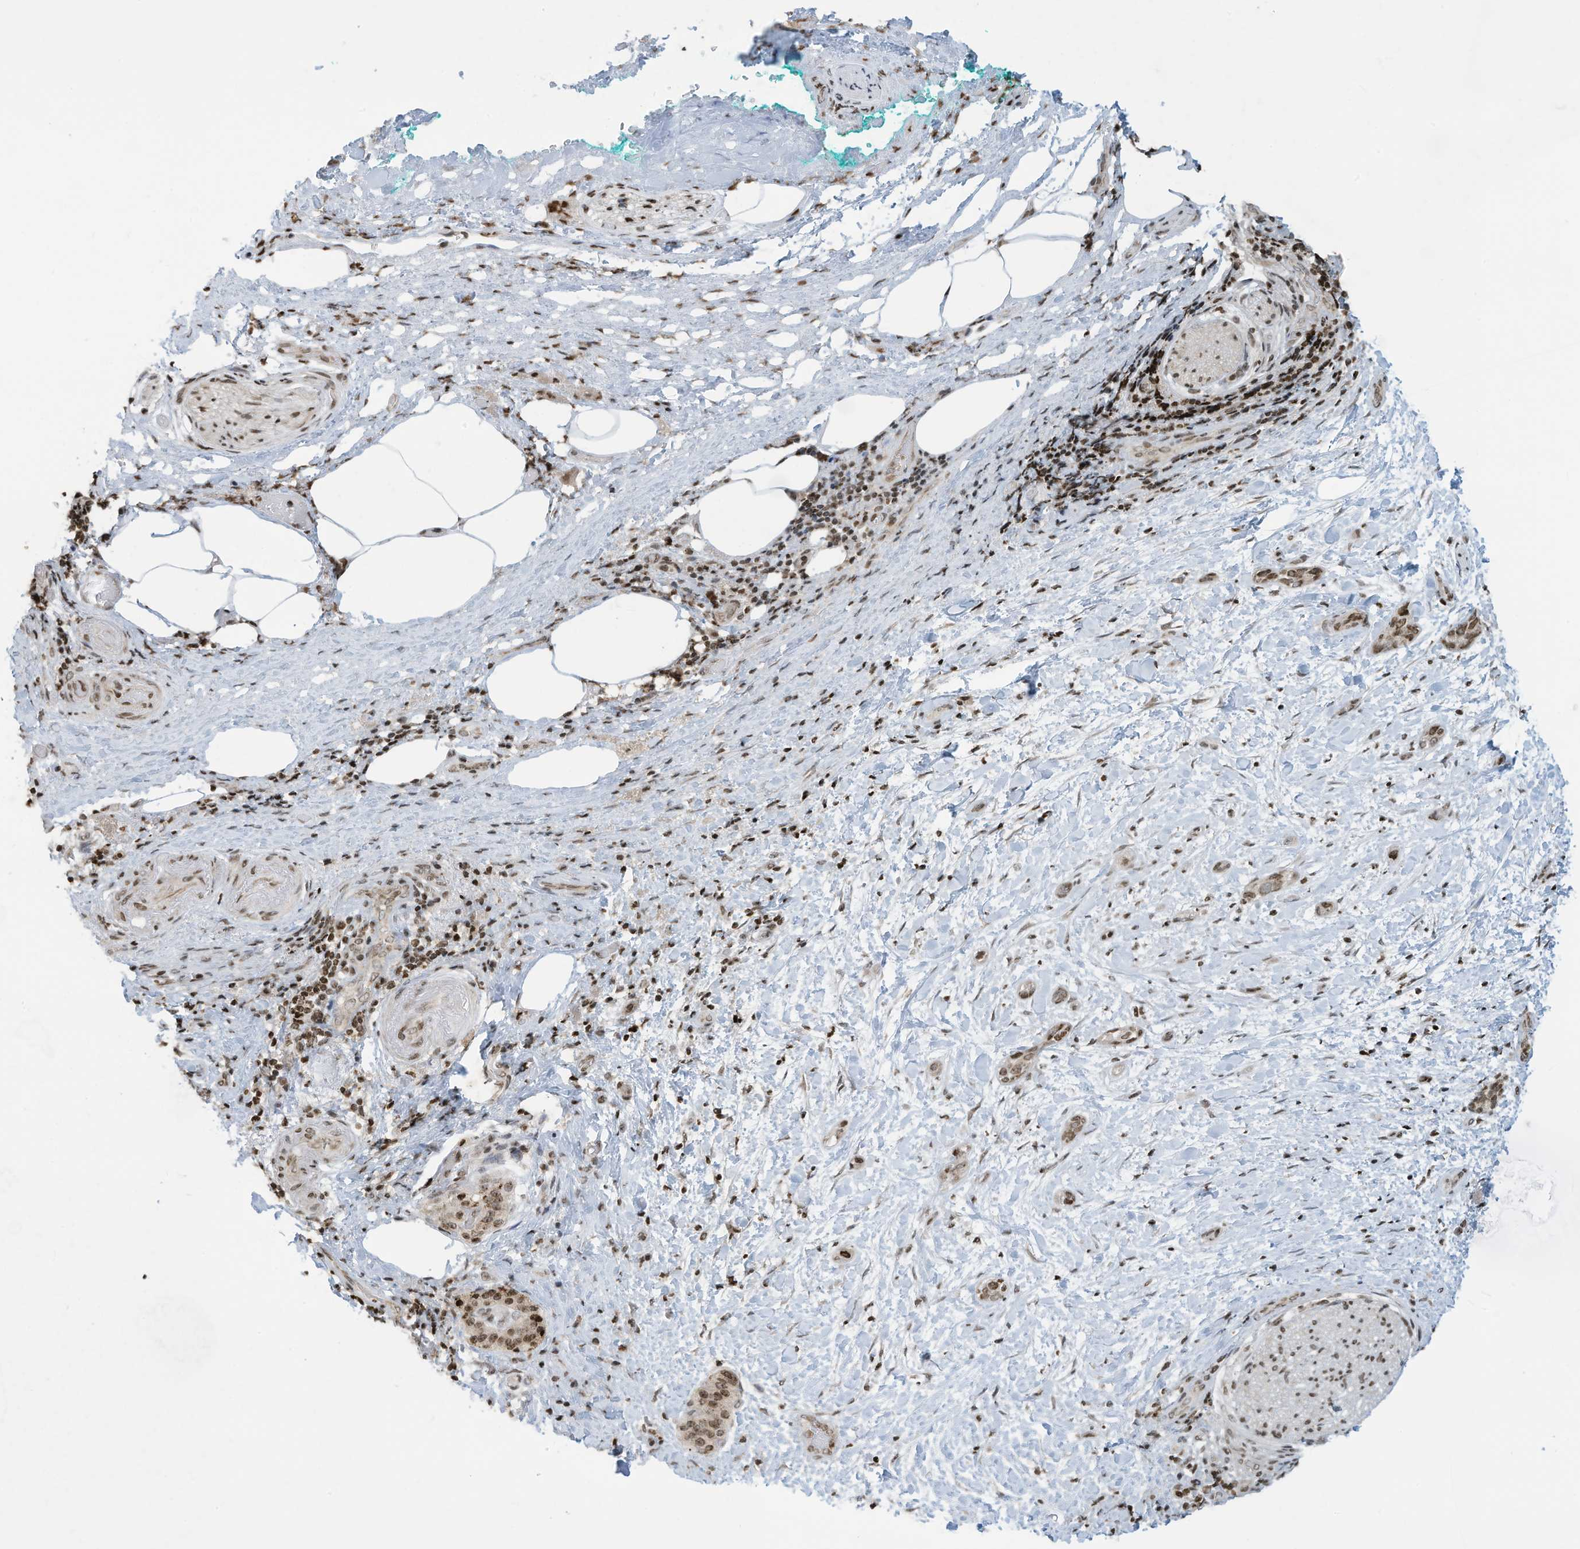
{"staining": {"intensity": "moderate", "quantity": ">75%", "location": "nuclear"}, "tissue": "pancreatic cancer", "cell_type": "Tumor cells", "image_type": "cancer", "snomed": [{"axis": "morphology", "description": "Normal tissue, NOS"}, {"axis": "morphology", "description": "Adenocarcinoma, NOS"}, {"axis": "topography", "description": "Pancreas"}, {"axis": "topography", "description": "Peripheral nerve tissue"}], "caption": "Approximately >75% of tumor cells in pancreatic cancer (adenocarcinoma) display moderate nuclear protein expression as visualized by brown immunohistochemical staining.", "gene": "ADI1", "patient": {"sex": "female", "age": 63}}